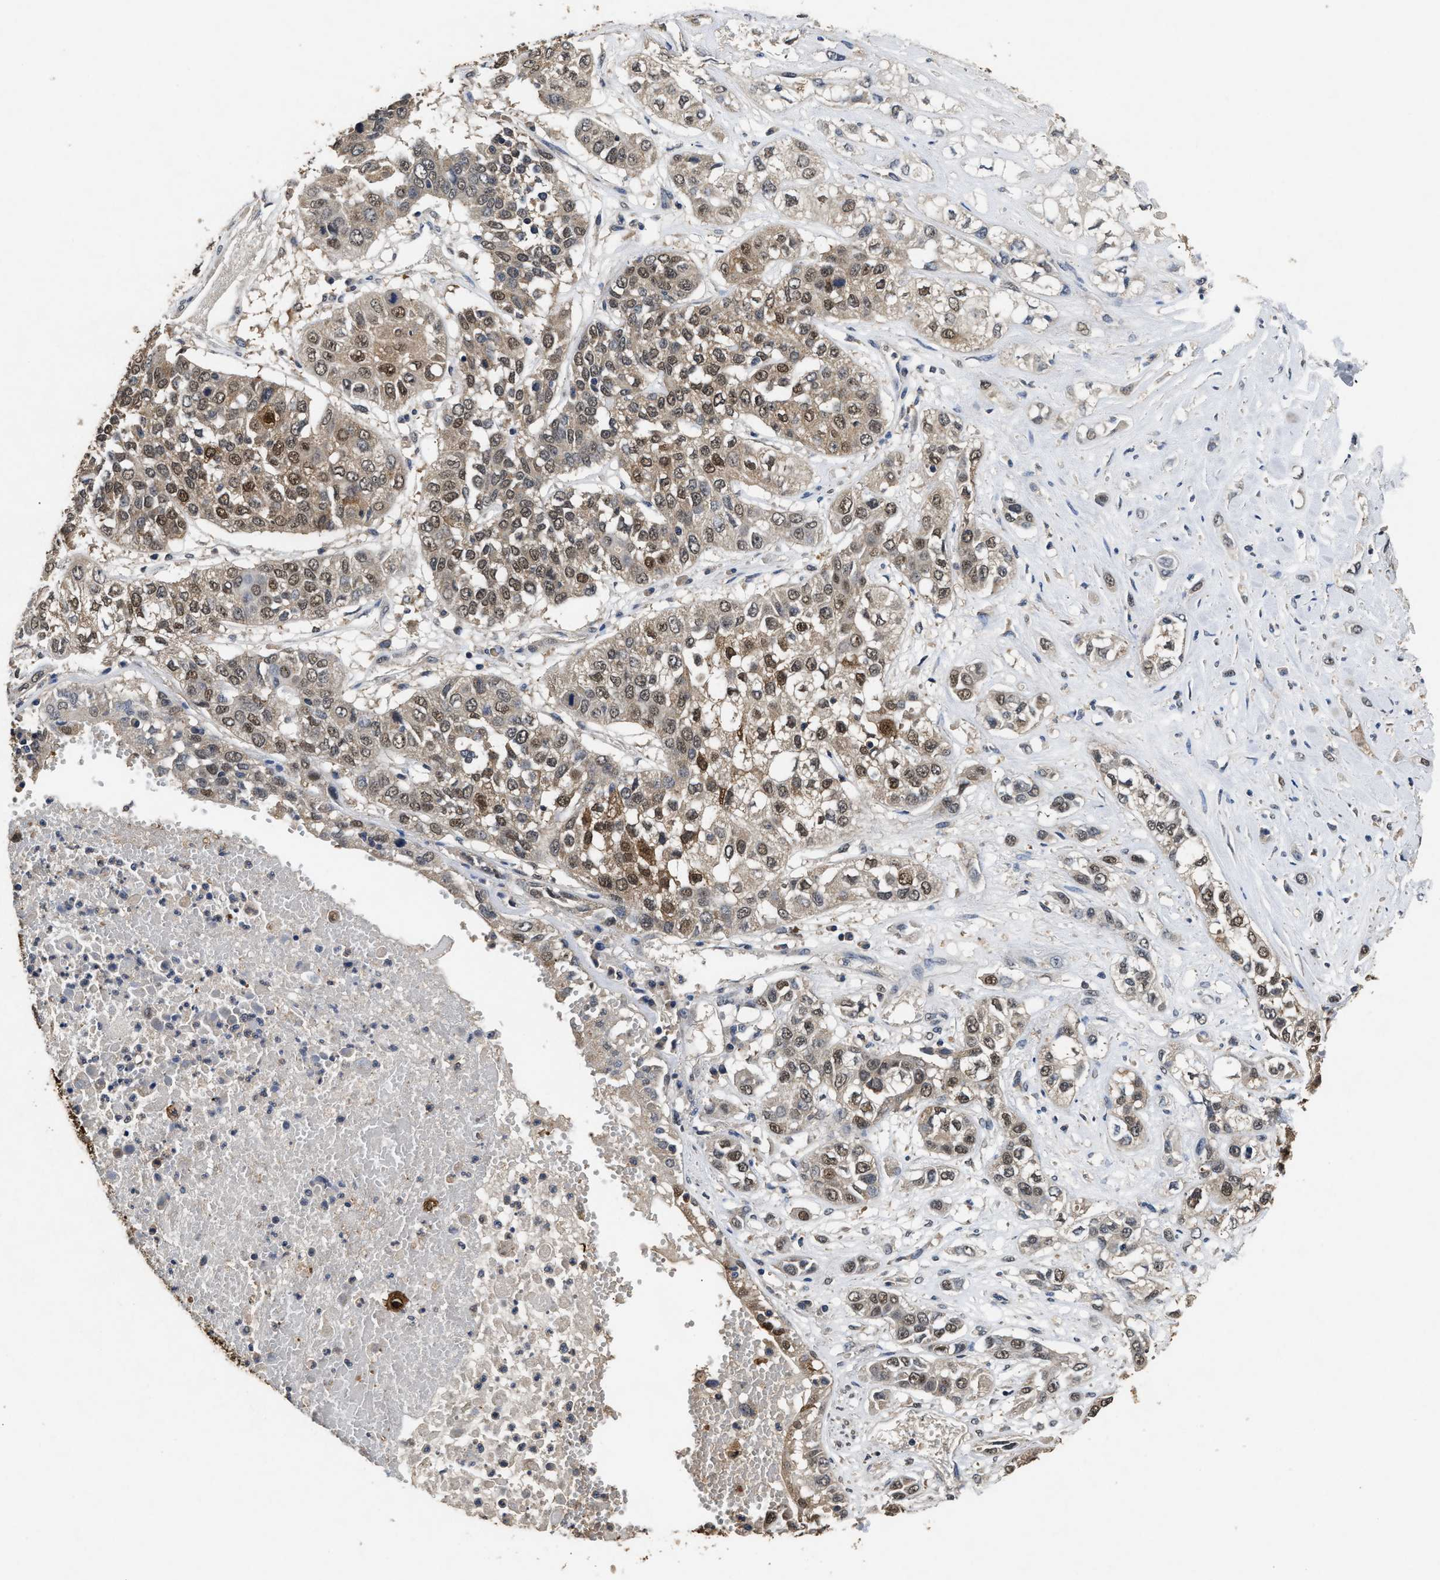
{"staining": {"intensity": "moderate", "quantity": ">75%", "location": "cytoplasmic/membranous,nuclear"}, "tissue": "lung cancer", "cell_type": "Tumor cells", "image_type": "cancer", "snomed": [{"axis": "morphology", "description": "Squamous cell carcinoma, NOS"}, {"axis": "topography", "description": "Lung"}], "caption": "This micrograph shows immunohistochemistry (IHC) staining of human squamous cell carcinoma (lung), with medium moderate cytoplasmic/membranous and nuclear staining in about >75% of tumor cells.", "gene": "ACAT2", "patient": {"sex": "male", "age": 71}}